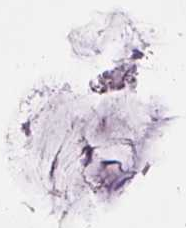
{"staining": {"intensity": "negative", "quantity": "none", "location": "none"}, "tissue": "colorectal cancer", "cell_type": "Tumor cells", "image_type": "cancer", "snomed": [{"axis": "morphology", "description": "Adenocarcinoma, NOS"}, {"axis": "topography", "description": "Colon"}], "caption": "The histopathology image reveals no staining of tumor cells in adenocarcinoma (colorectal).", "gene": "VWA7", "patient": {"sex": "female", "age": 43}}